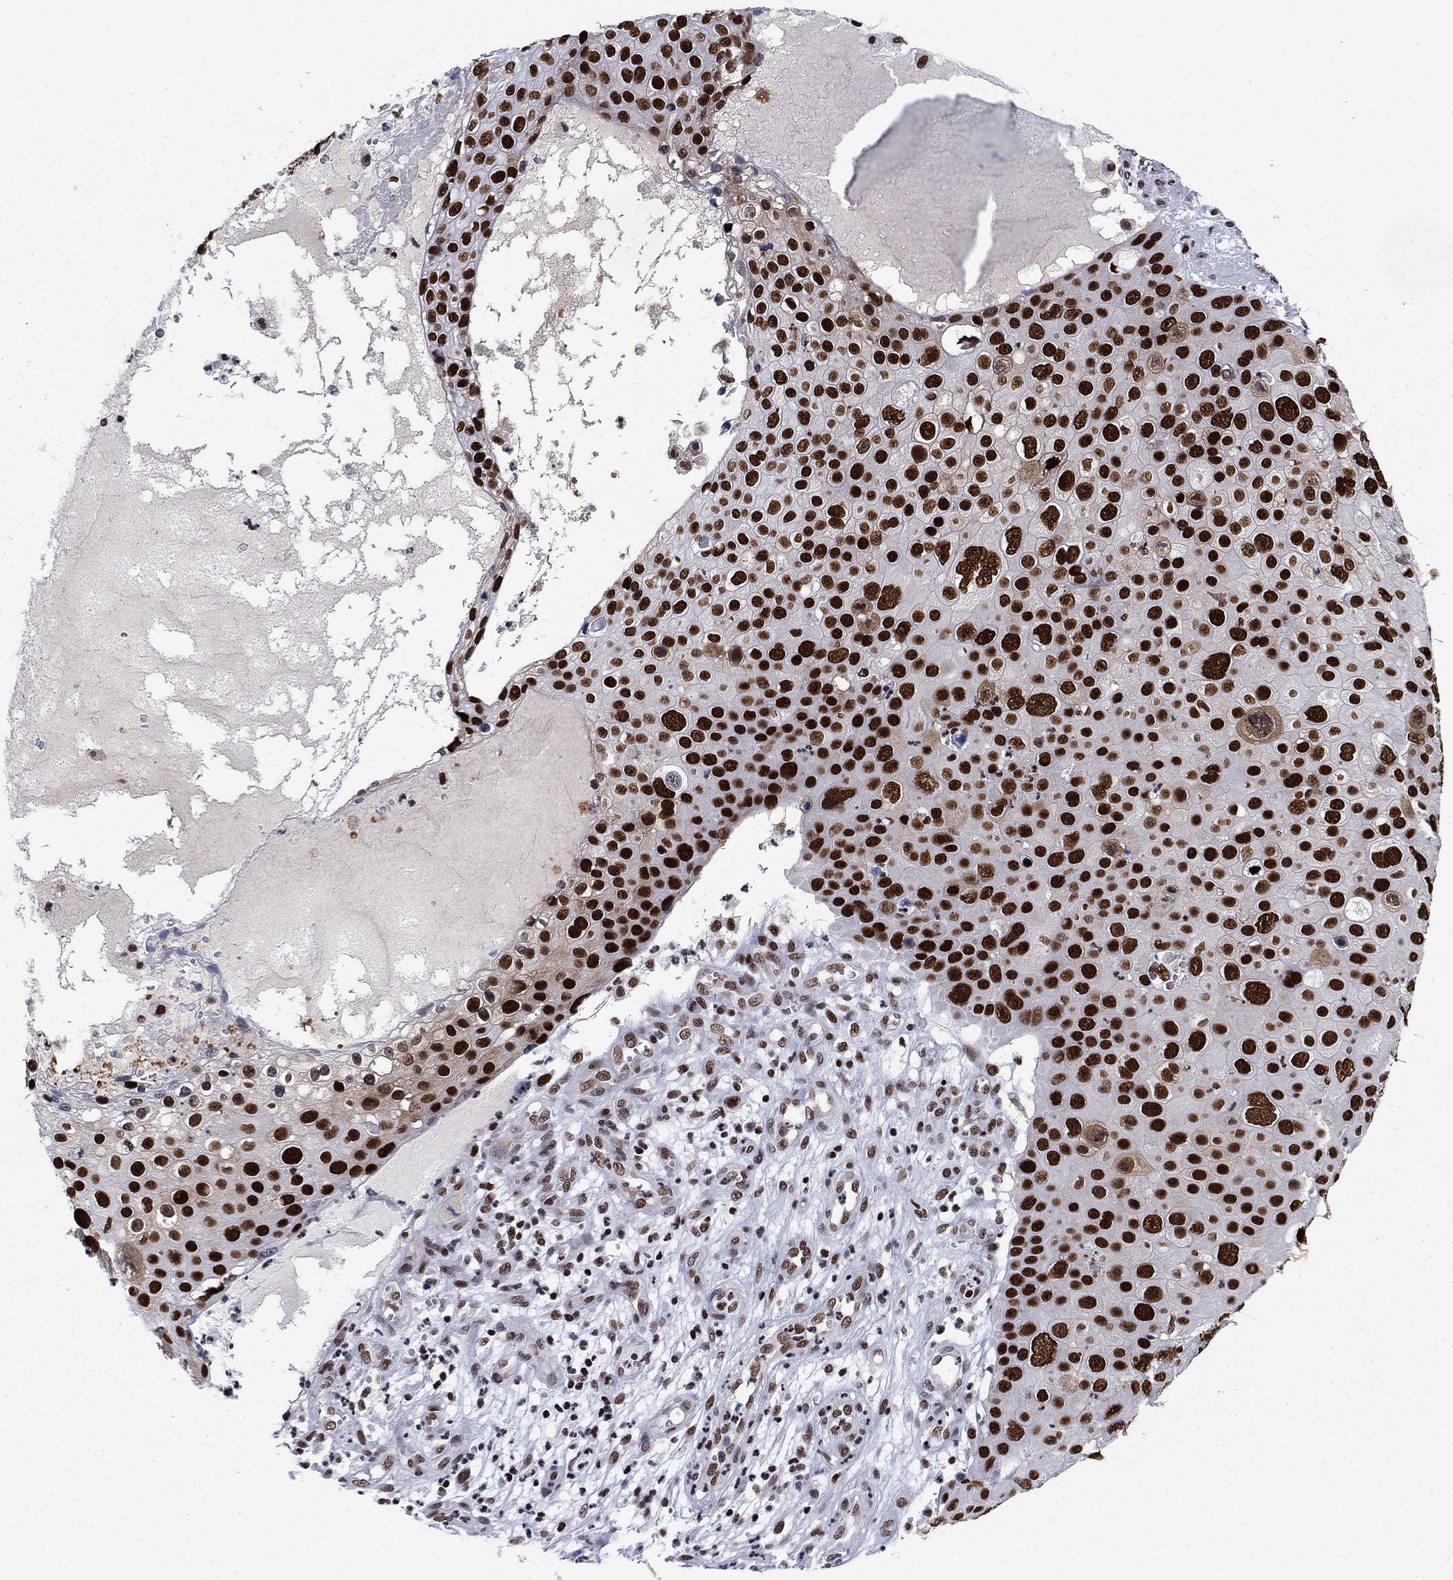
{"staining": {"intensity": "strong", "quantity": ">75%", "location": "nuclear"}, "tissue": "skin cancer", "cell_type": "Tumor cells", "image_type": "cancer", "snomed": [{"axis": "morphology", "description": "Squamous cell carcinoma, NOS"}, {"axis": "topography", "description": "Skin"}], "caption": "An image of human squamous cell carcinoma (skin) stained for a protein exhibits strong nuclear brown staining in tumor cells. (DAB (3,3'-diaminobenzidine) IHC with brightfield microscopy, high magnification).", "gene": "RPRD1B", "patient": {"sex": "male", "age": 71}}